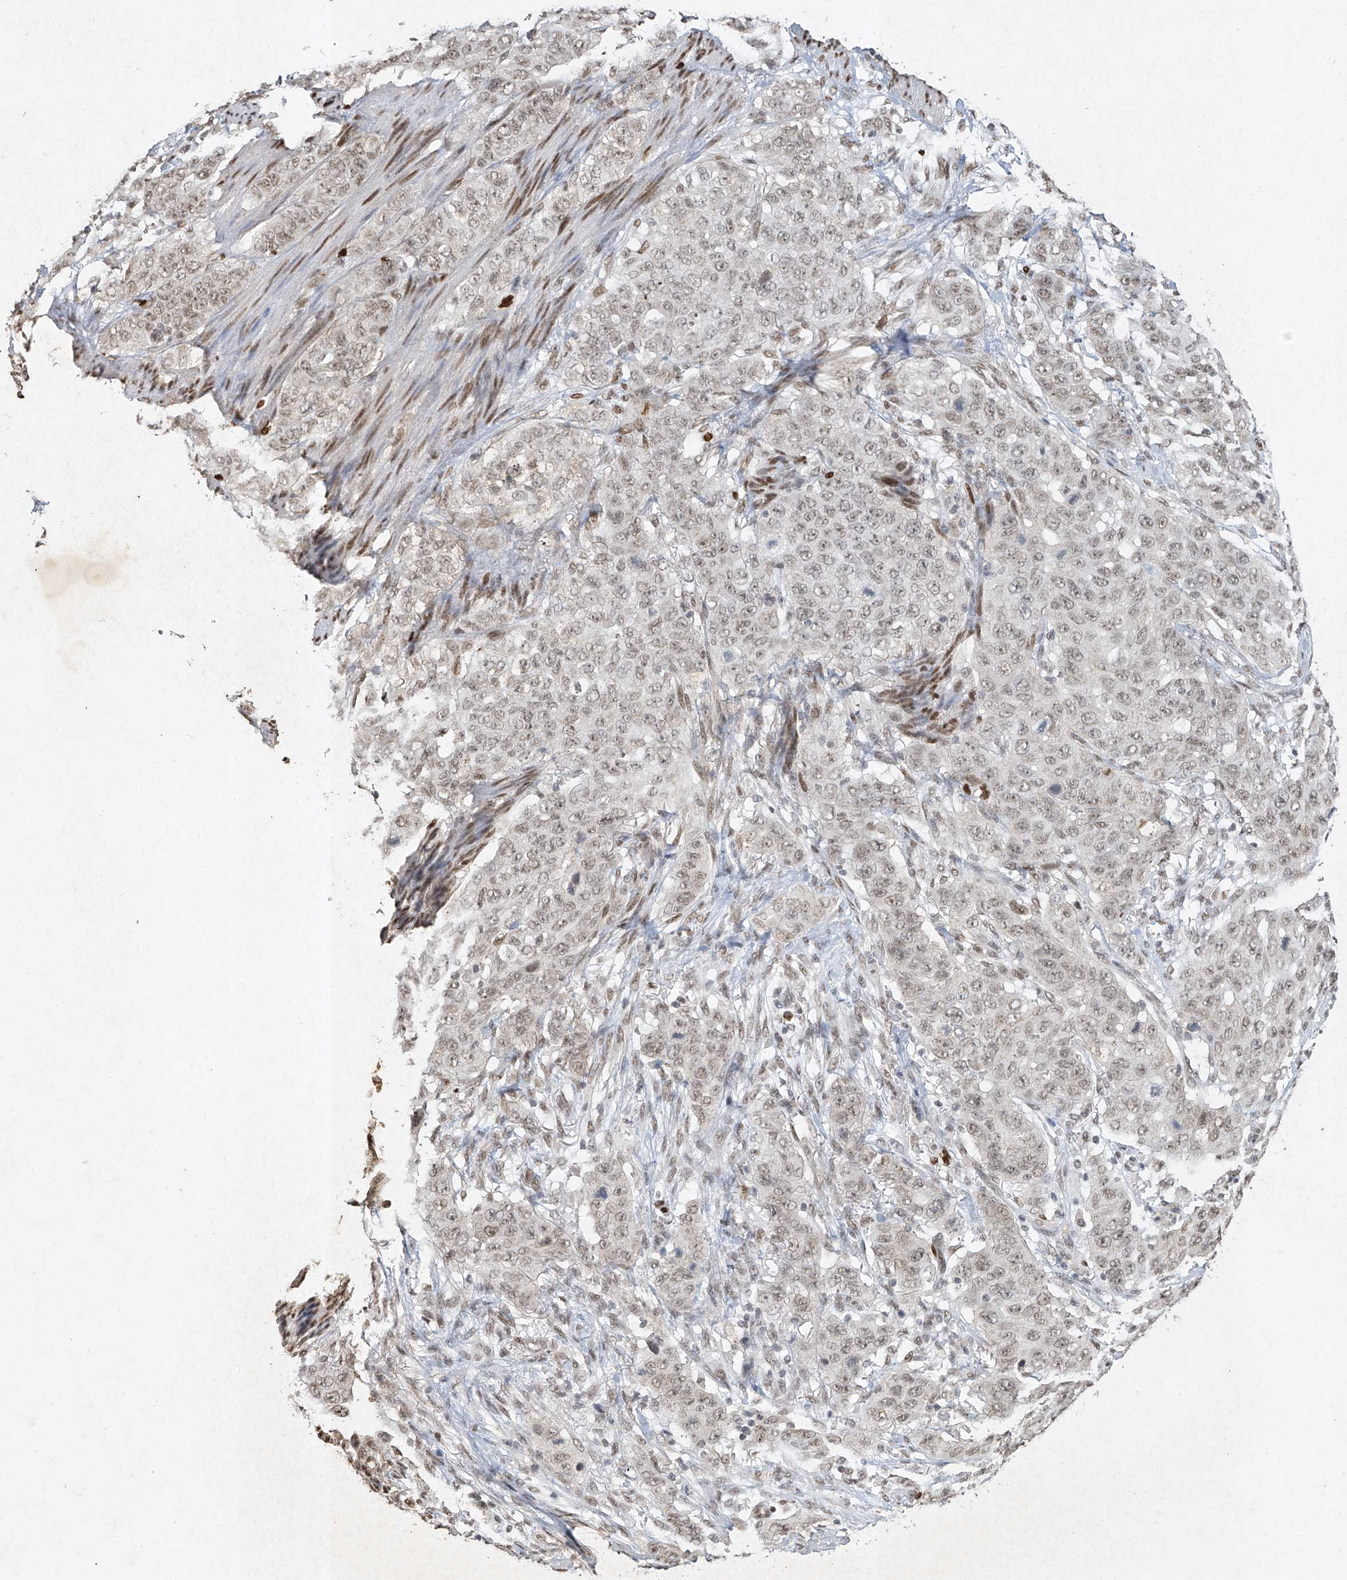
{"staining": {"intensity": "weak", "quantity": "<25%", "location": "nuclear"}, "tissue": "stomach cancer", "cell_type": "Tumor cells", "image_type": "cancer", "snomed": [{"axis": "morphology", "description": "Adenocarcinoma, NOS"}, {"axis": "topography", "description": "Stomach"}], "caption": "High power microscopy photomicrograph of an IHC micrograph of stomach adenocarcinoma, revealing no significant expression in tumor cells.", "gene": "ATRIP", "patient": {"sex": "male", "age": 48}}